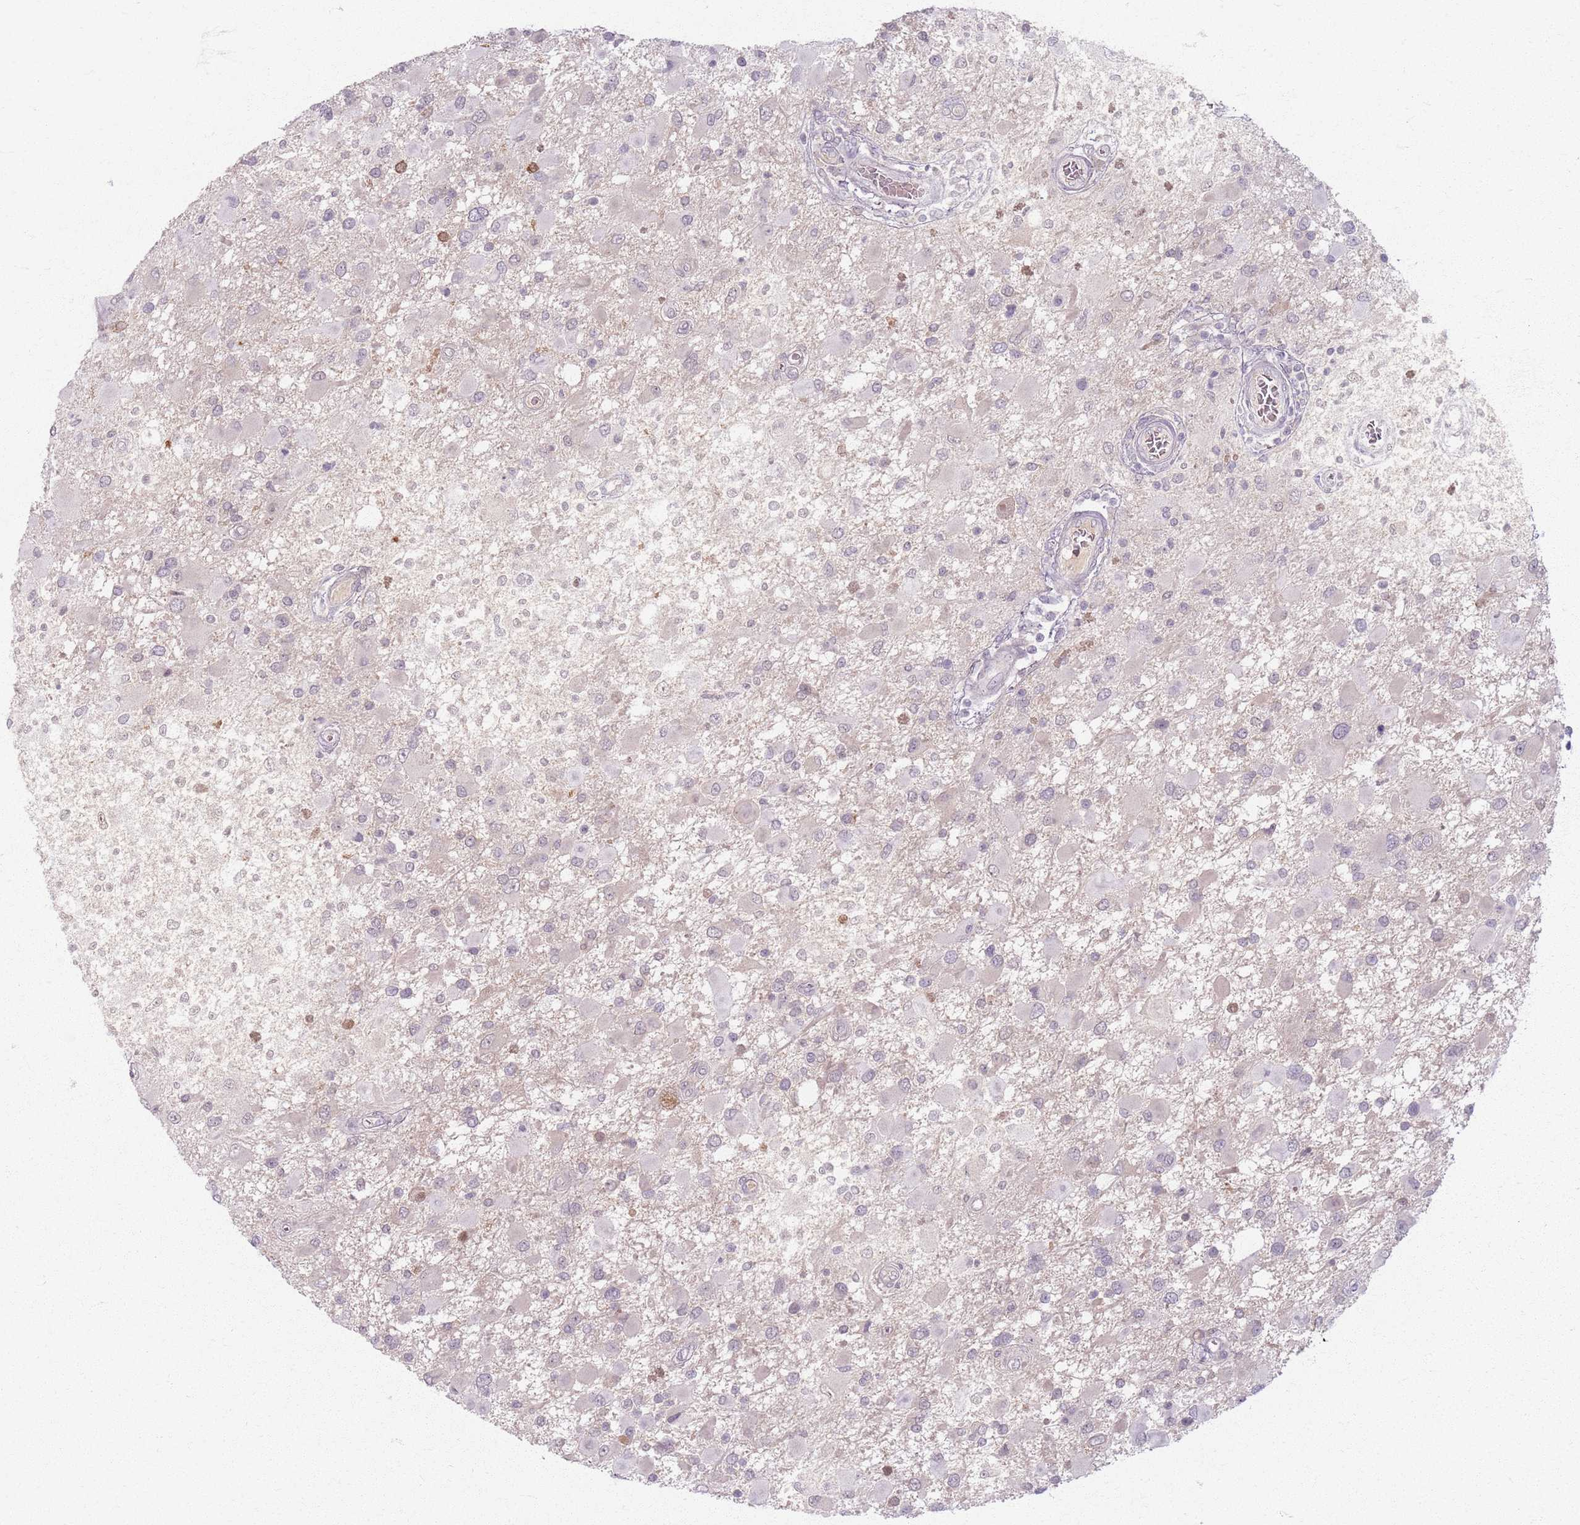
{"staining": {"intensity": "negative", "quantity": "none", "location": "none"}, "tissue": "glioma", "cell_type": "Tumor cells", "image_type": "cancer", "snomed": [{"axis": "morphology", "description": "Glioma, malignant, High grade"}, {"axis": "topography", "description": "Brain"}], "caption": "Malignant high-grade glioma stained for a protein using IHC reveals no positivity tumor cells.", "gene": "CRIPT", "patient": {"sex": "male", "age": 53}}